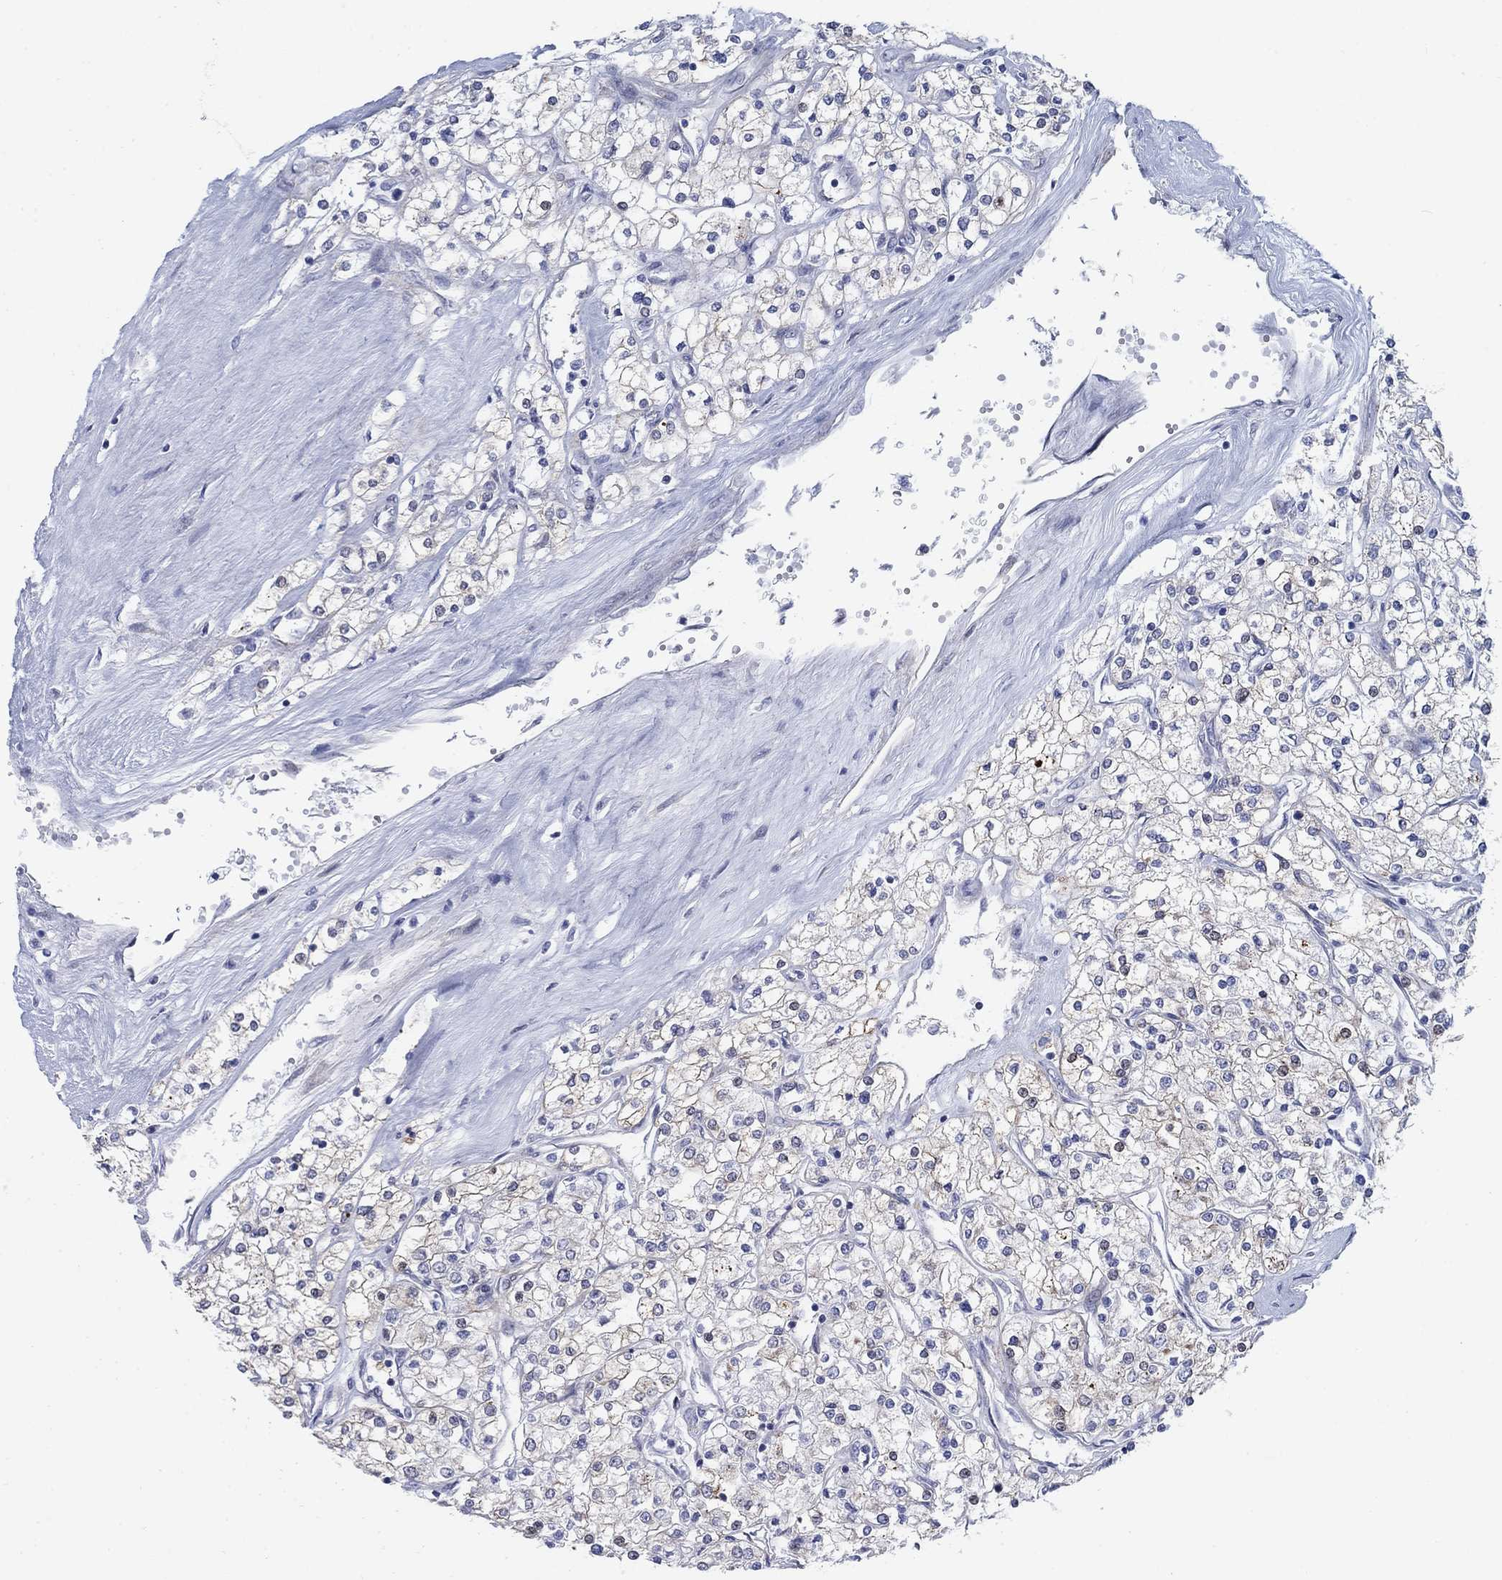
{"staining": {"intensity": "weak", "quantity": "25%-75%", "location": "cytoplasmic/membranous"}, "tissue": "renal cancer", "cell_type": "Tumor cells", "image_type": "cancer", "snomed": [{"axis": "morphology", "description": "Adenocarcinoma, NOS"}, {"axis": "topography", "description": "Kidney"}], "caption": "Renal adenocarcinoma was stained to show a protein in brown. There is low levels of weak cytoplasmic/membranous positivity in approximately 25%-75% of tumor cells.", "gene": "MYO3A", "patient": {"sex": "male", "age": 80}}